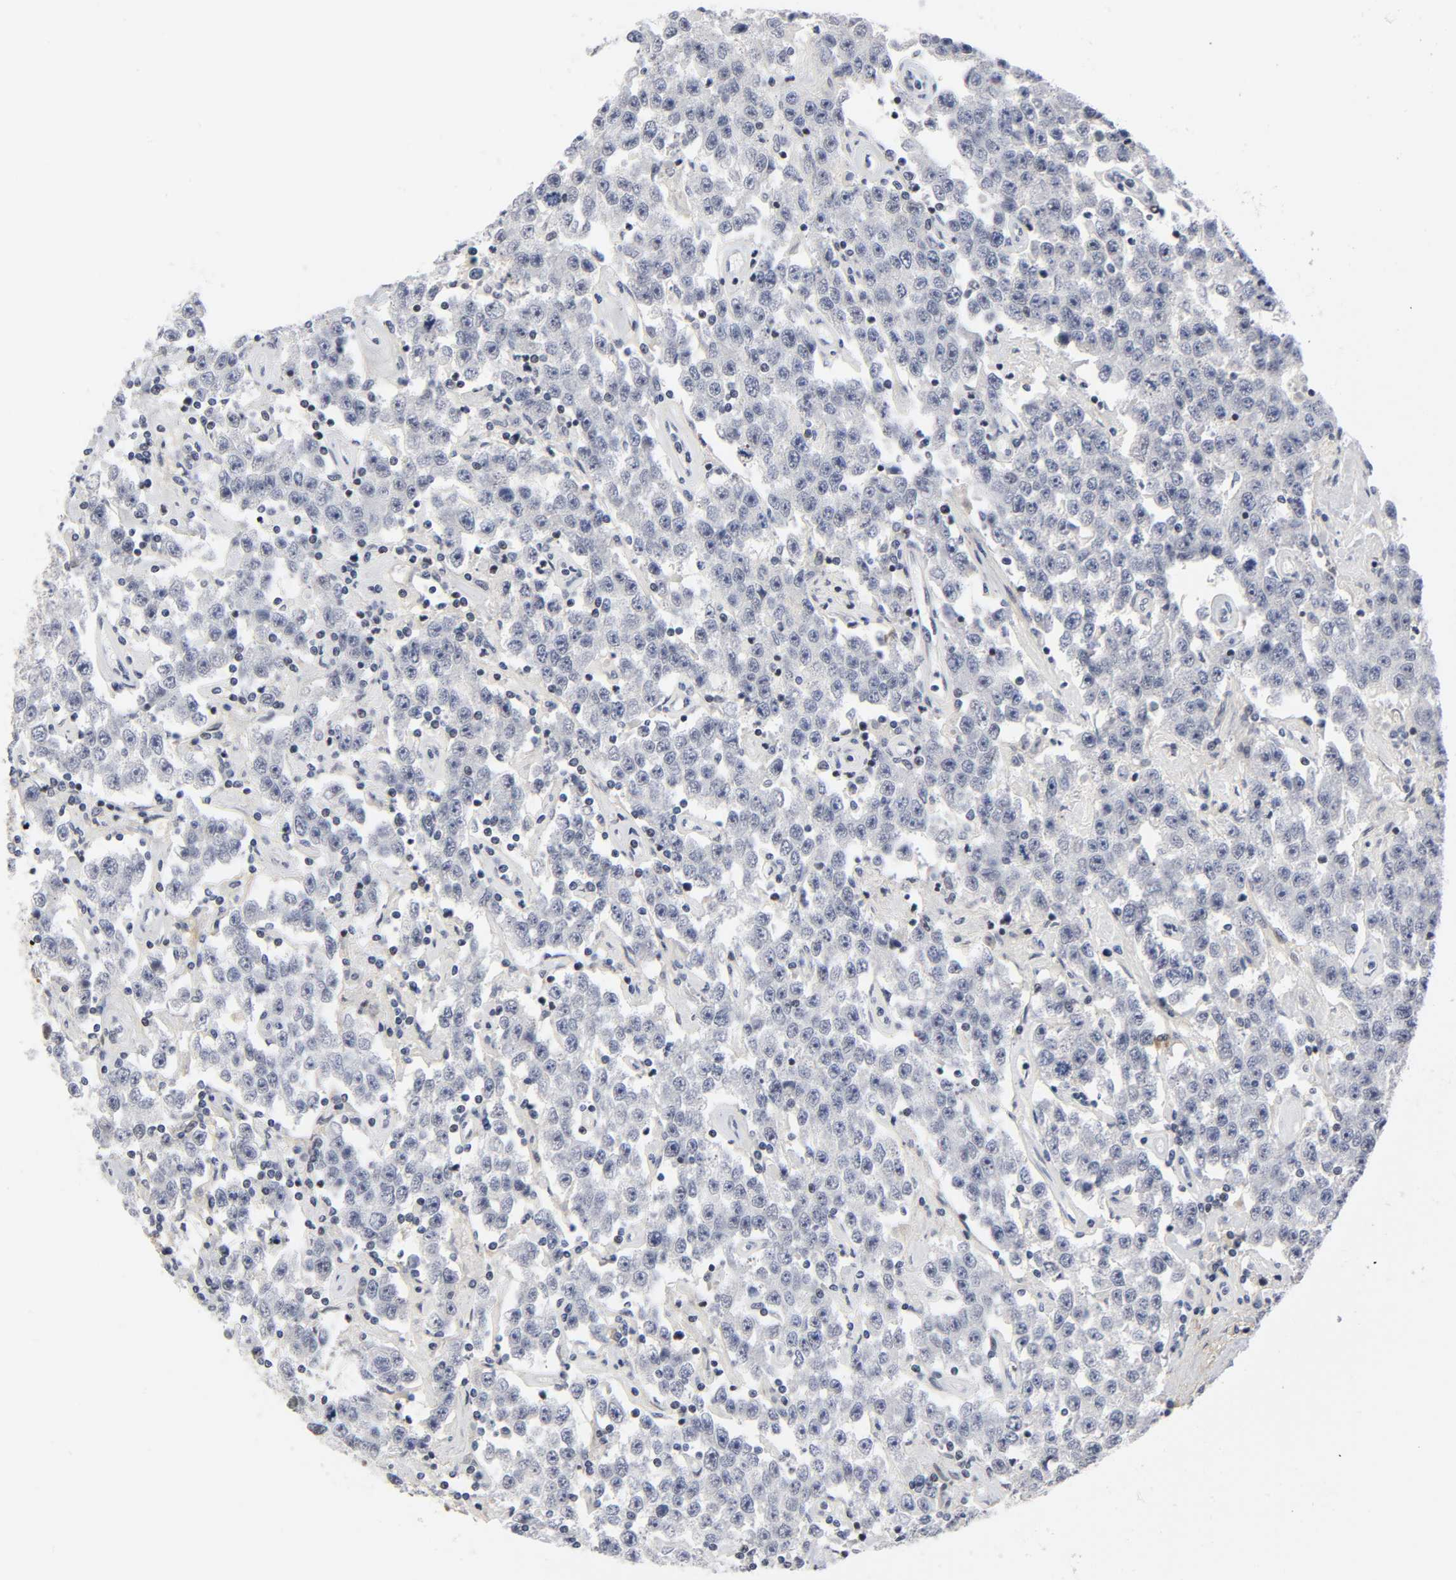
{"staining": {"intensity": "negative", "quantity": "none", "location": "none"}, "tissue": "testis cancer", "cell_type": "Tumor cells", "image_type": "cancer", "snomed": [{"axis": "morphology", "description": "Seminoma, NOS"}, {"axis": "topography", "description": "Testis"}], "caption": "DAB immunohistochemical staining of testis seminoma exhibits no significant expression in tumor cells.", "gene": "DIDO1", "patient": {"sex": "male", "age": 52}}